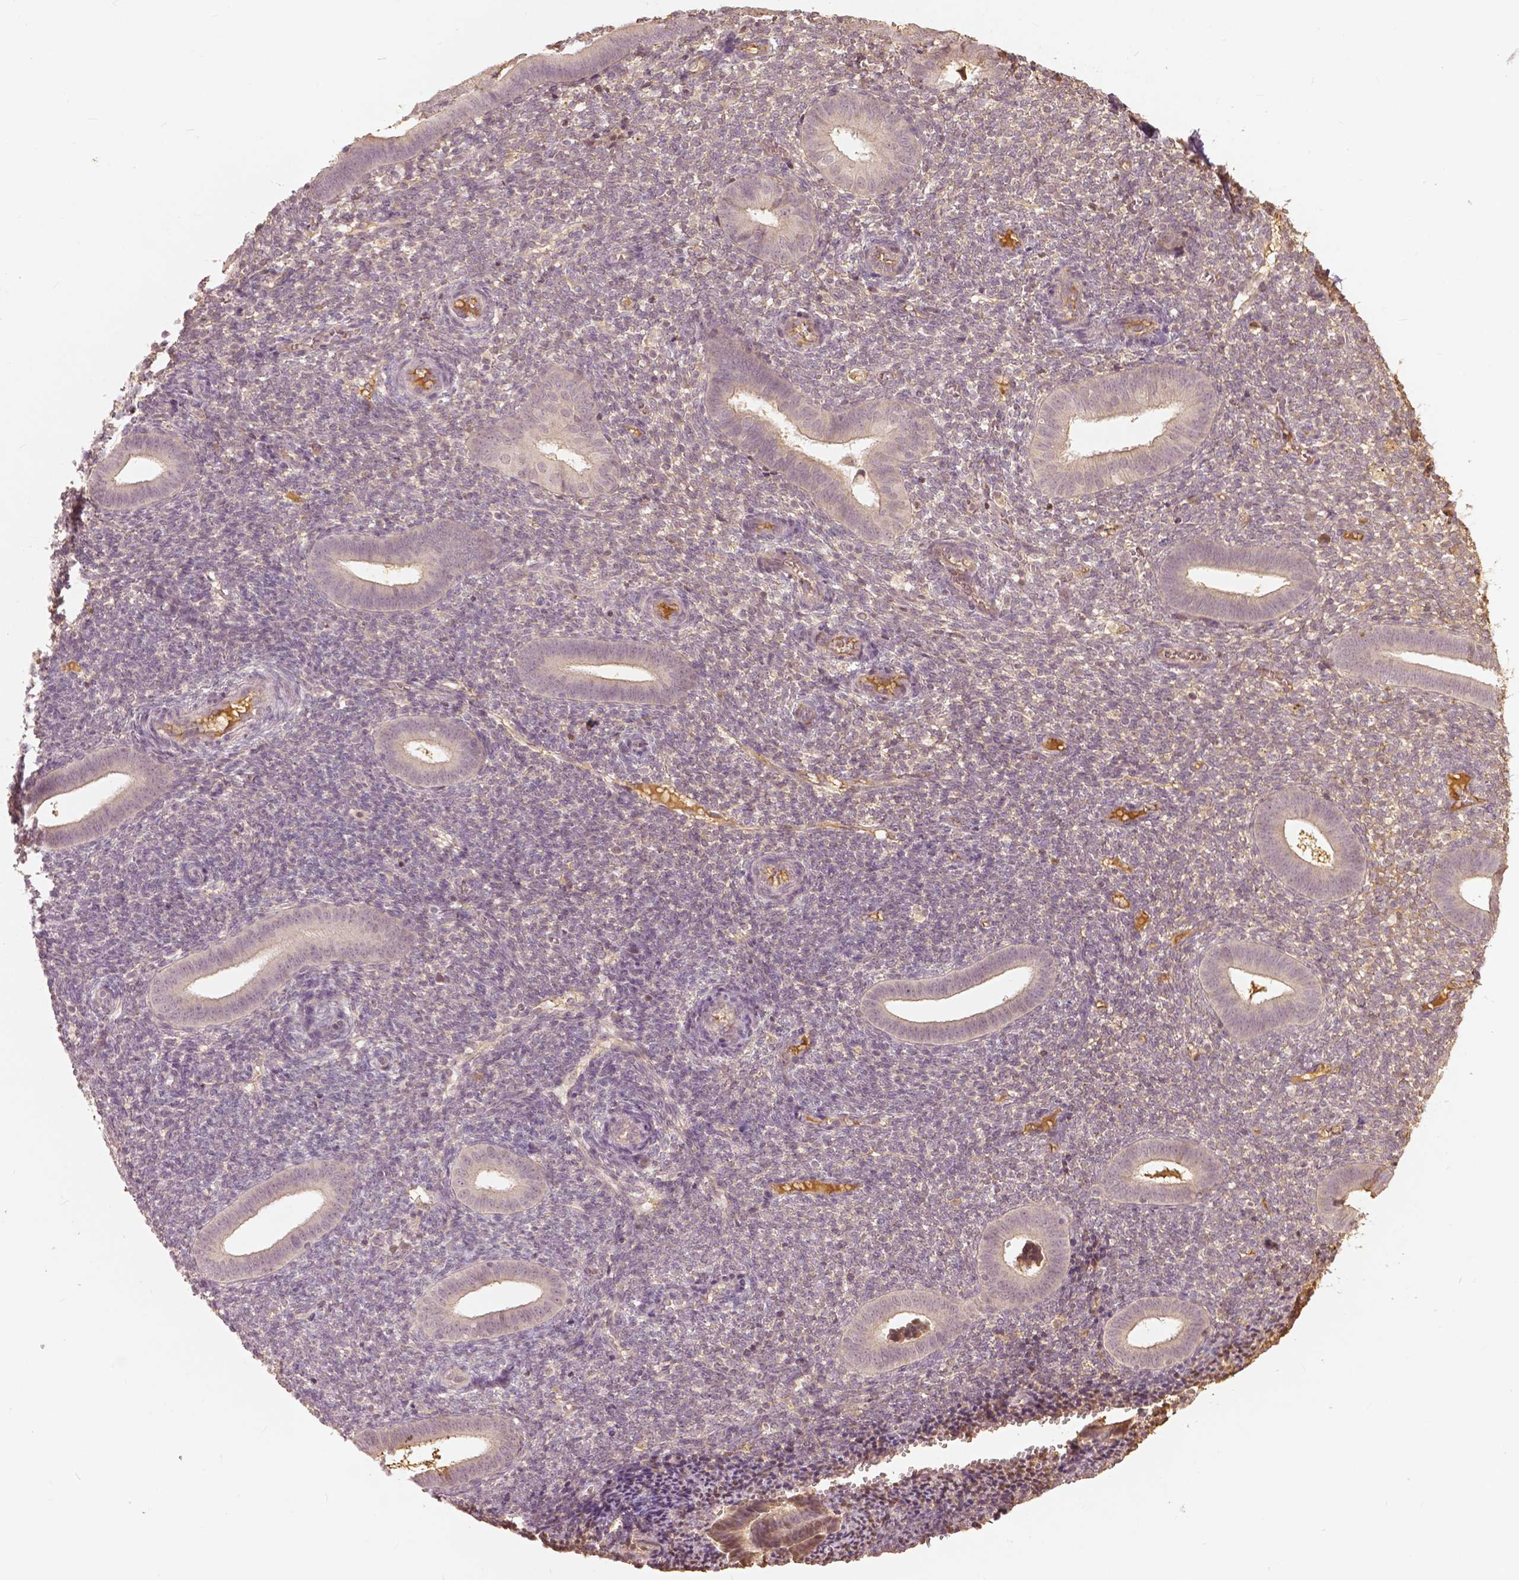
{"staining": {"intensity": "negative", "quantity": "none", "location": "none"}, "tissue": "endometrium", "cell_type": "Cells in endometrial stroma", "image_type": "normal", "snomed": [{"axis": "morphology", "description": "Normal tissue, NOS"}, {"axis": "topography", "description": "Endometrium"}], "caption": "Cells in endometrial stroma show no significant positivity in benign endometrium. (Brightfield microscopy of DAB (3,3'-diaminobenzidine) IHC at high magnification).", "gene": "ANGPTL4", "patient": {"sex": "female", "age": 25}}